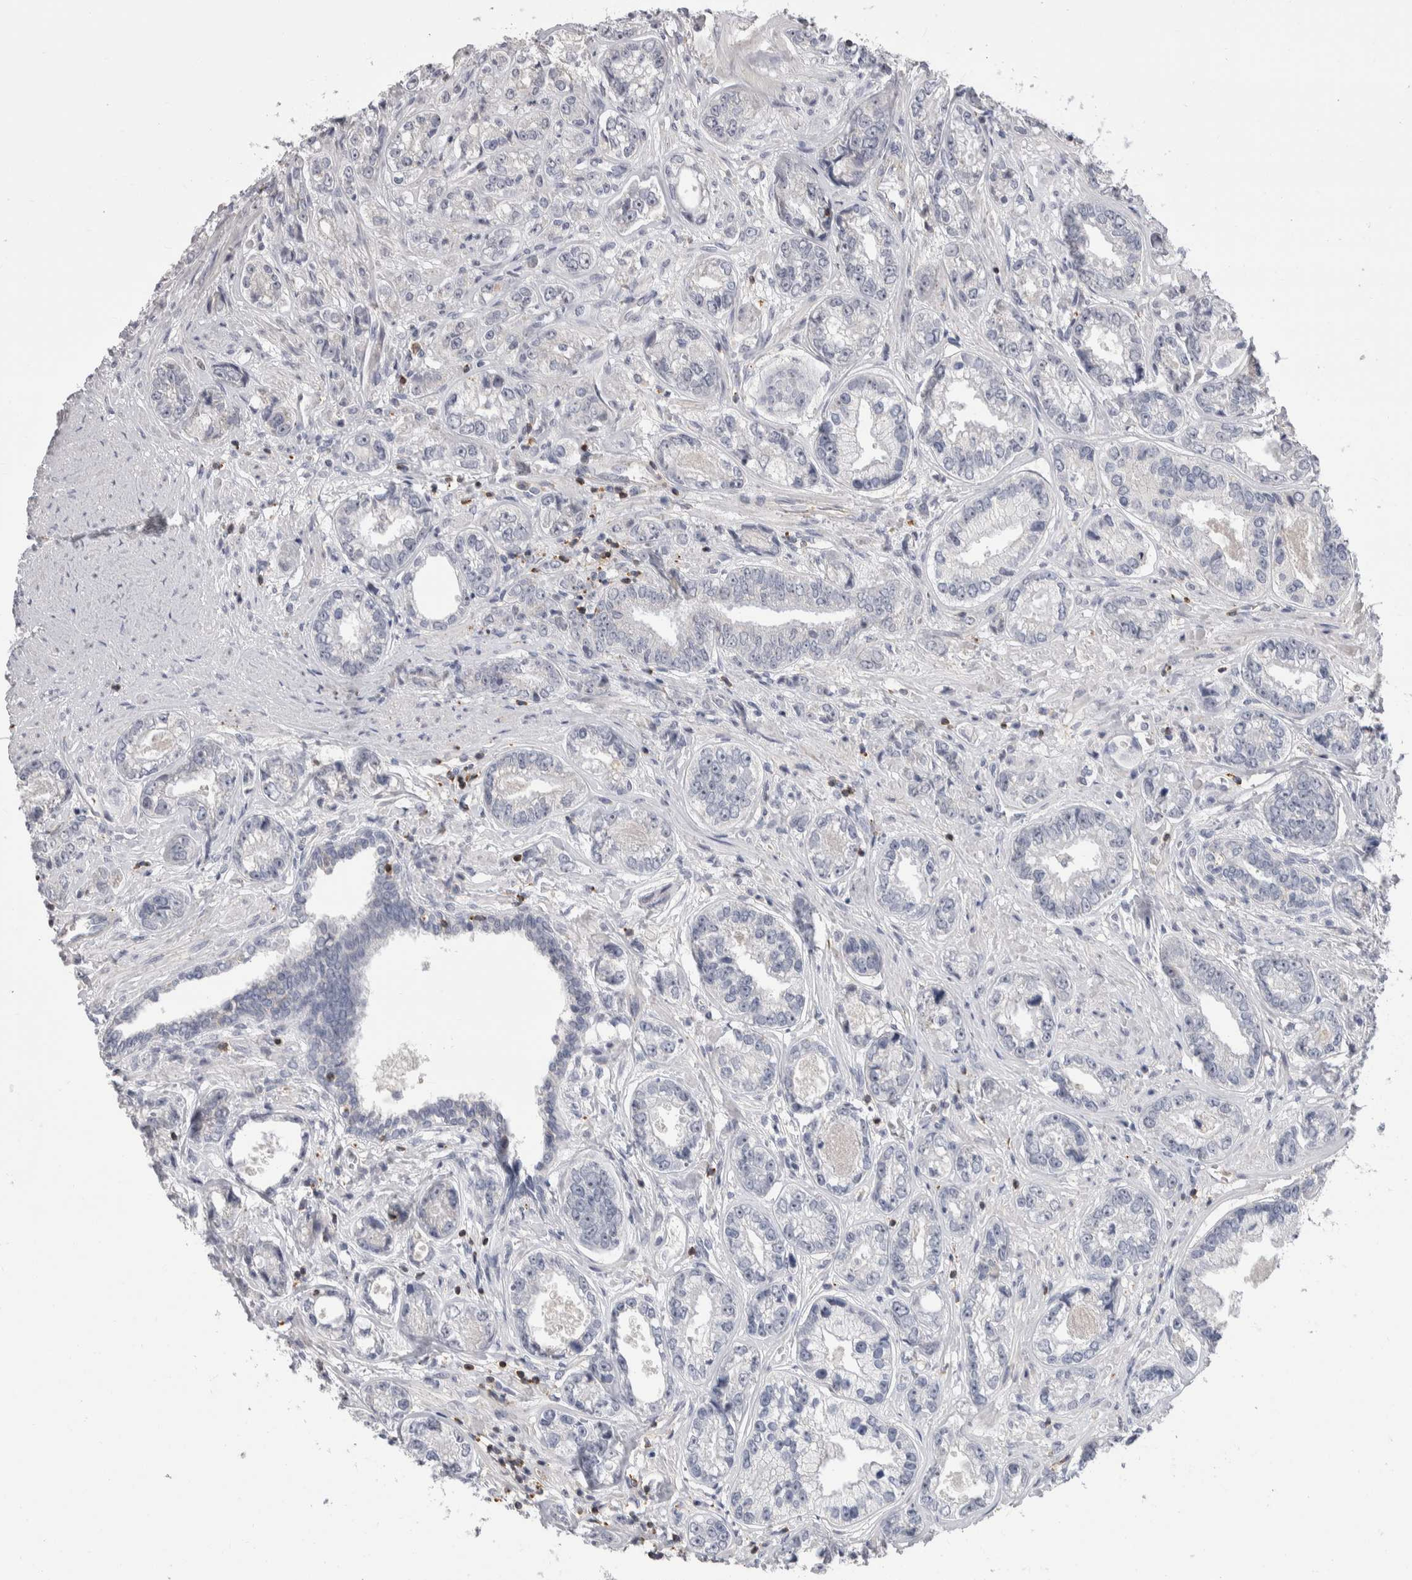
{"staining": {"intensity": "negative", "quantity": "none", "location": "none"}, "tissue": "prostate cancer", "cell_type": "Tumor cells", "image_type": "cancer", "snomed": [{"axis": "morphology", "description": "Adenocarcinoma, High grade"}, {"axis": "topography", "description": "Prostate"}], "caption": "Immunohistochemistry micrograph of human prostate cancer stained for a protein (brown), which shows no positivity in tumor cells.", "gene": "CEP295NL", "patient": {"sex": "male", "age": 61}}